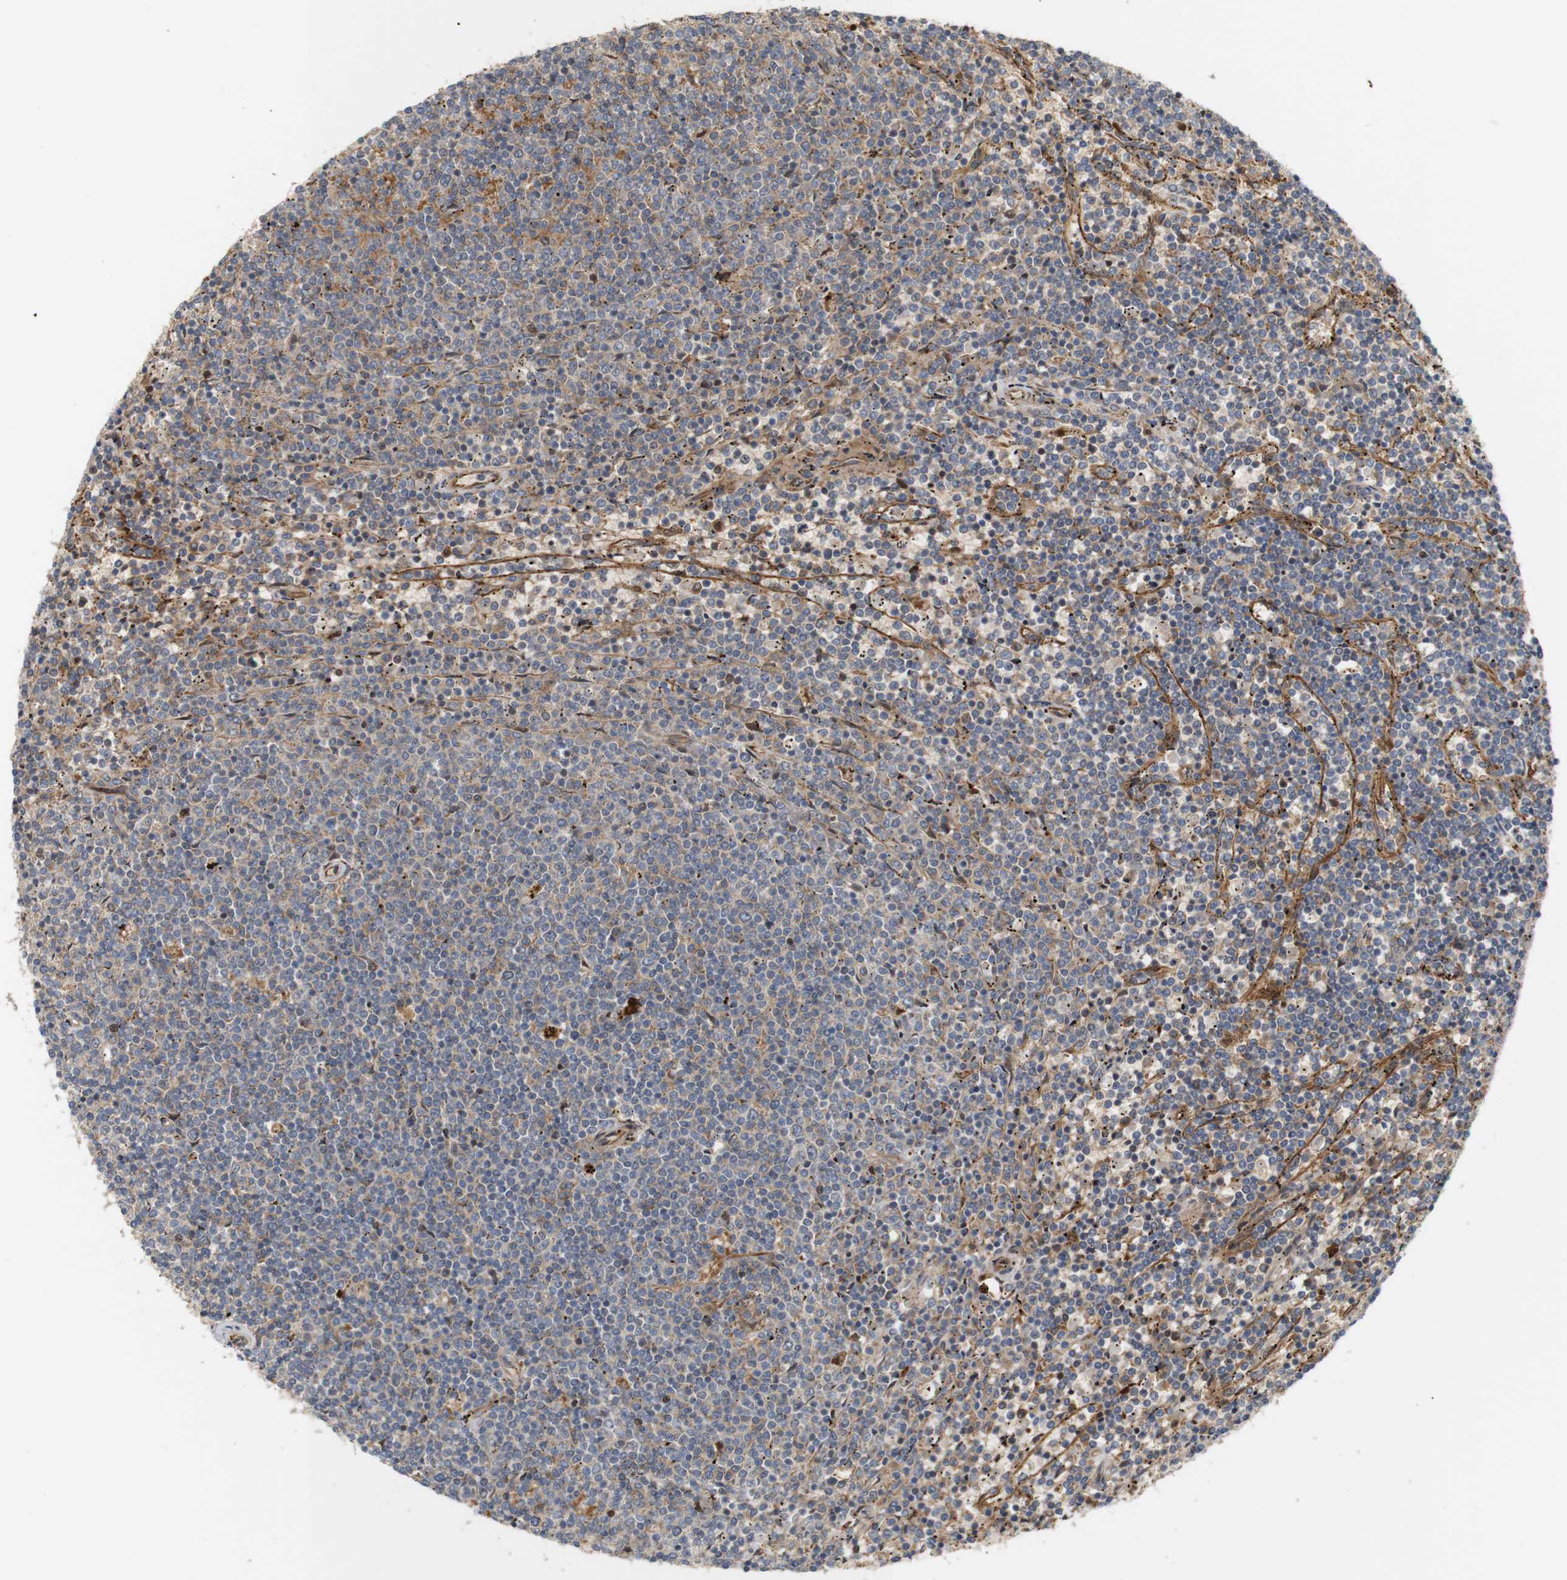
{"staining": {"intensity": "weak", "quantity": "25%-75%", "location": "cytoplasmic/membranous"}, "tissue": "lymphoma", "cell_type": "Tumor cells", "image_type": "cancer", "snomed": [{"axis": "morphology", "description": "Malignant lymphoma, non-Hodgkin's type, Low grade"}, {"axis": "topography", "description": "Spleen"}], "caption": "Malignant lymphoma, non-Hodgkin's type (low-grade) stained for a protein displays weak cytoplasmic/membranous positivity in tumor cells. The staining was performed using DAB (3,3'-diaminobenzidine) to visualize the protein expression in brown, while the nuclei were stained in blue with hematoxylin (Magnification: 20x).", "gene": "RPTOR", "patient": {"sex": "female", "age": 50}}